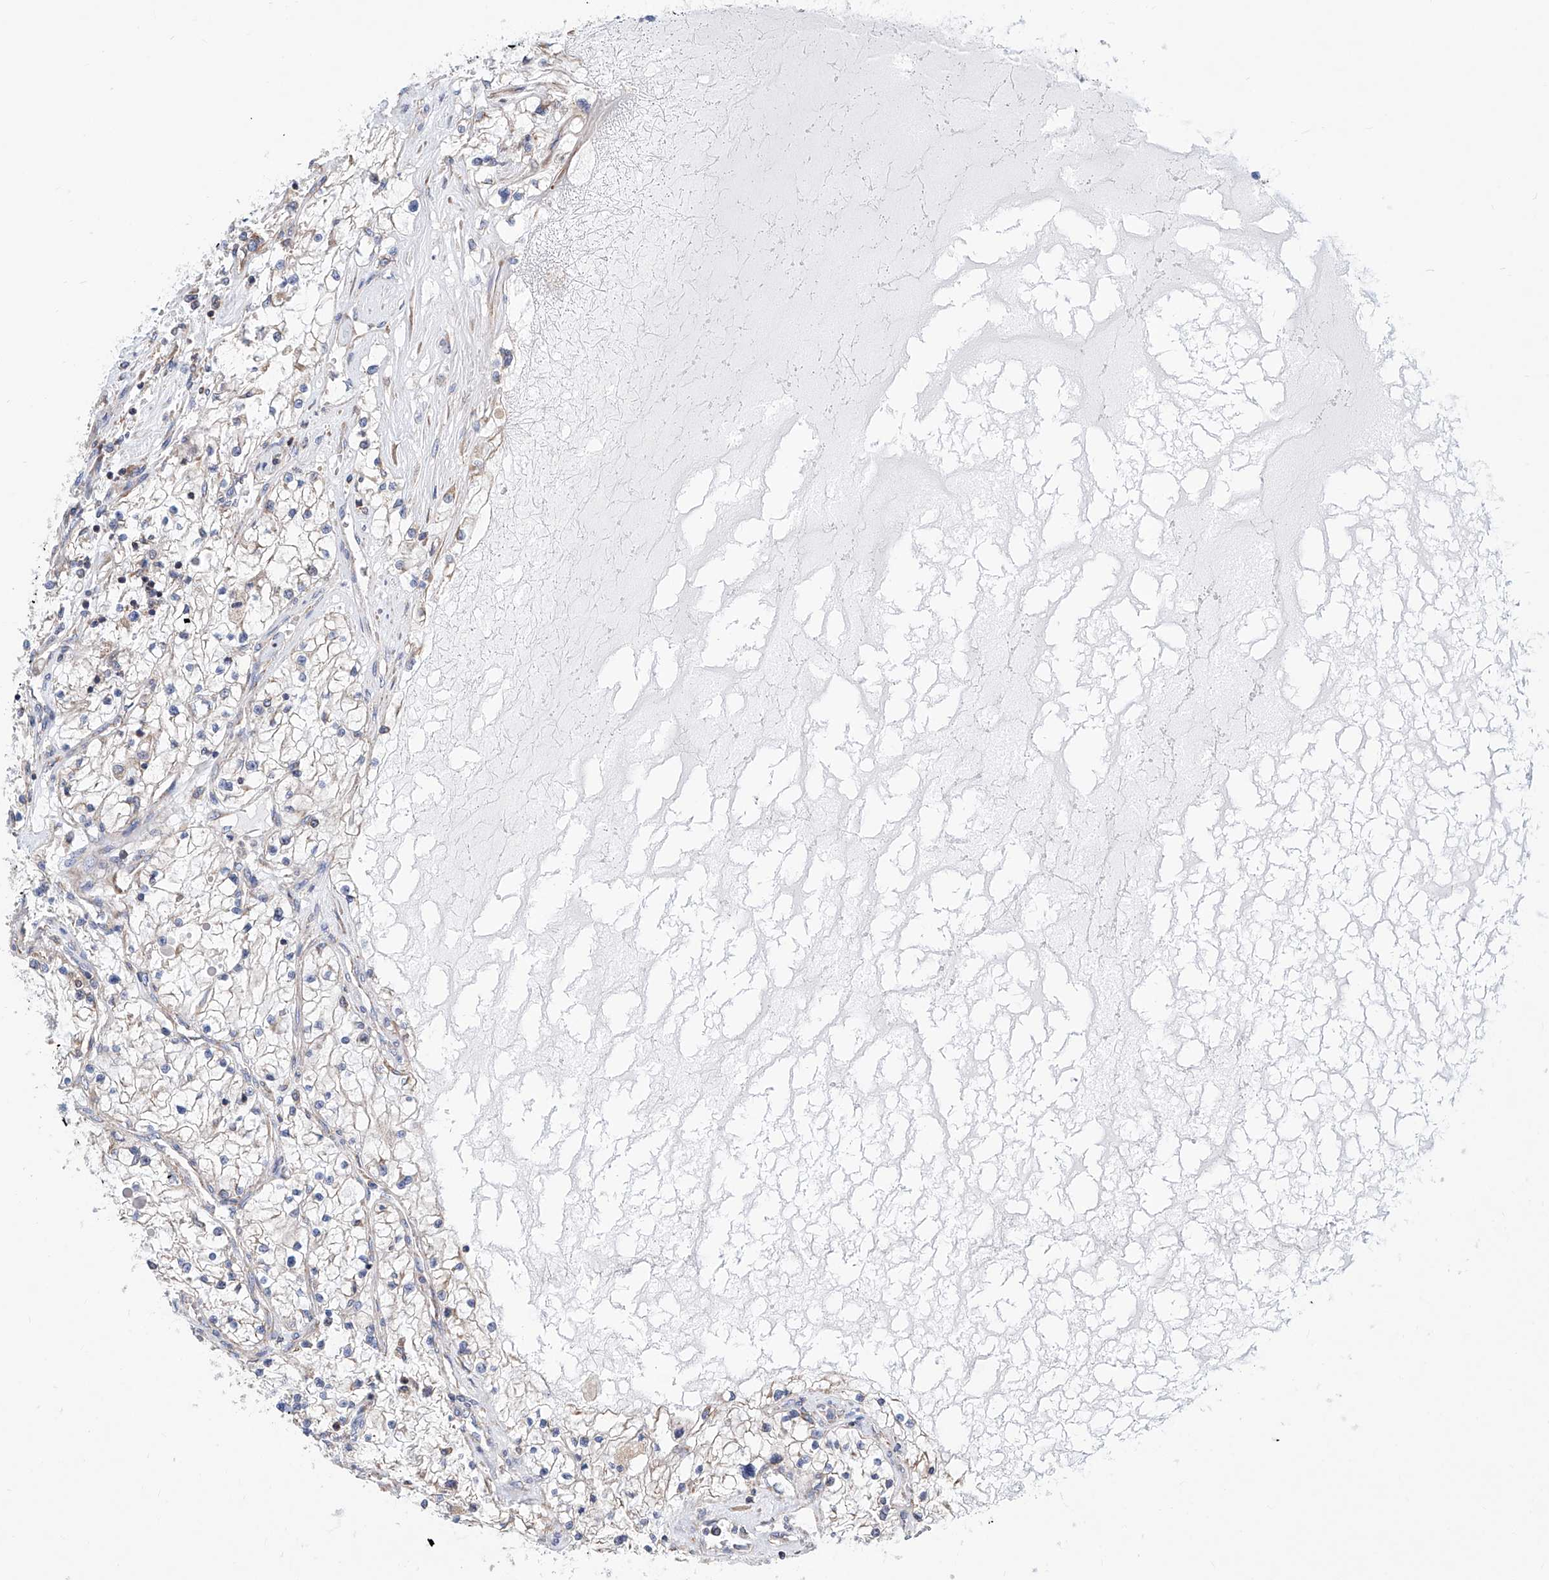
{"staining": {"intensity": "negative", "quantity": "none", "location": "none"}, "tissue": "renal cancer", "cell_type": "Tumor cells", "image_type": "cancer", "snomed": [{"axis": "morphology", "description": "Normal tissue, NOS"}, {"axis": "morphology", "description": "Adenocarcinoma, NOS"}, {"axis": "topography", "description": "Kidney"}], "caption": "High magnification brightfield microscopy of renal cancer (adenocarcinoma) stained with DAB (3,3'-diaminobenzidine) (brown) and counterstained with hematoxylin (blue): tumor cells show no significant staining. (DAB IHC, high magnification).", "gene": "MAD2L1", "patient": {"sex": "male", "age": 68}}